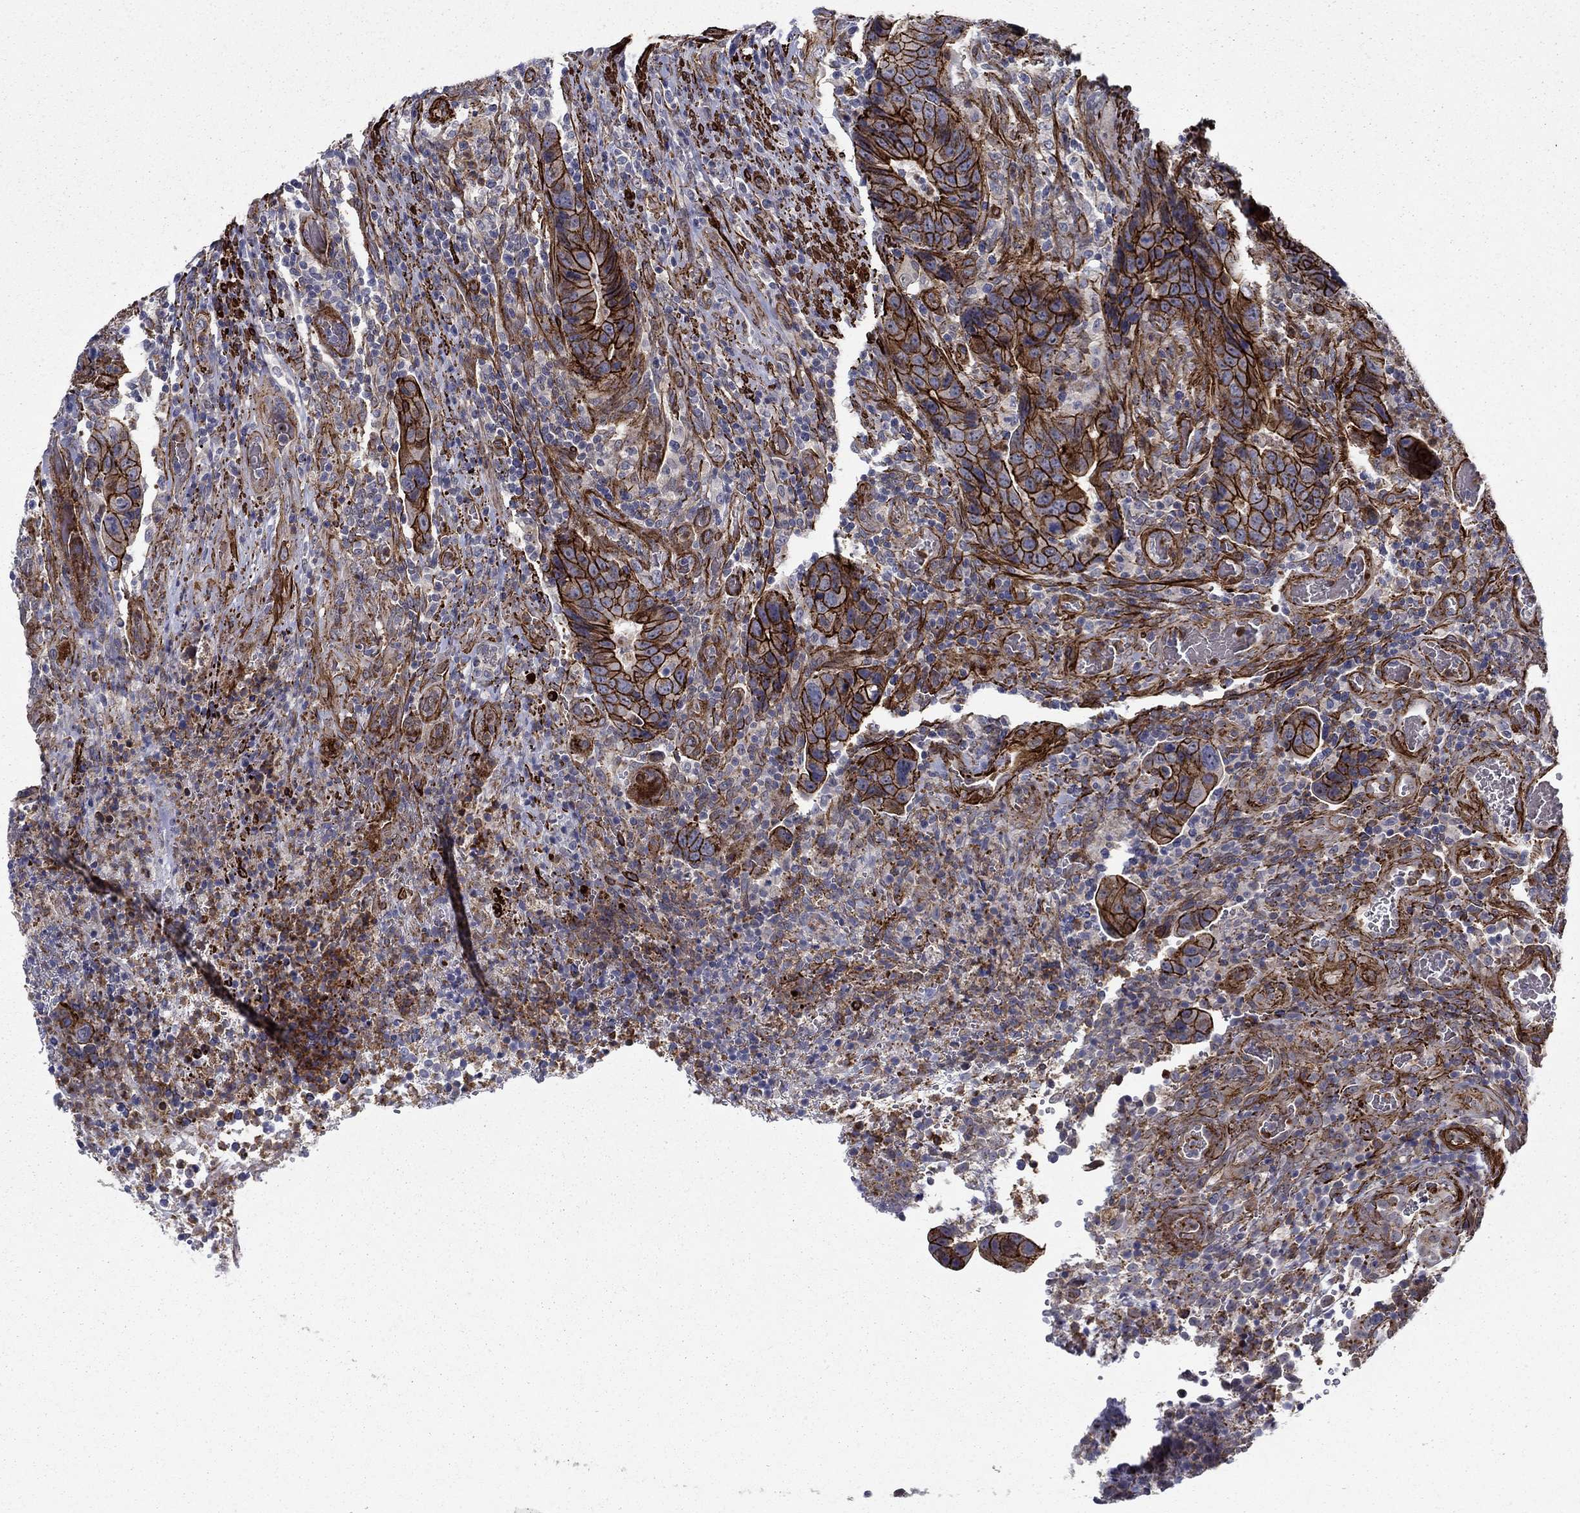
{"staining": {"intensity": "strong", "quantity": ">75%", "location": "cytoplasmic/membranous"}, "tissue": "colorectal cancer", "cell_type": "Tumor cells", "image_type": "cancer", "snomed": [{"axis": "morphology", "description": "Adenocarcinoma, NOS"}, {"axis": "topography", "description": "Colon"}], "caption": "Colorectal cancer stained for a protein demonstrates strong cytoplasmic/membranous positivity in tumor cells.", "gene": "KRBA1", "patient": {"sex": "female", "age": 56}}